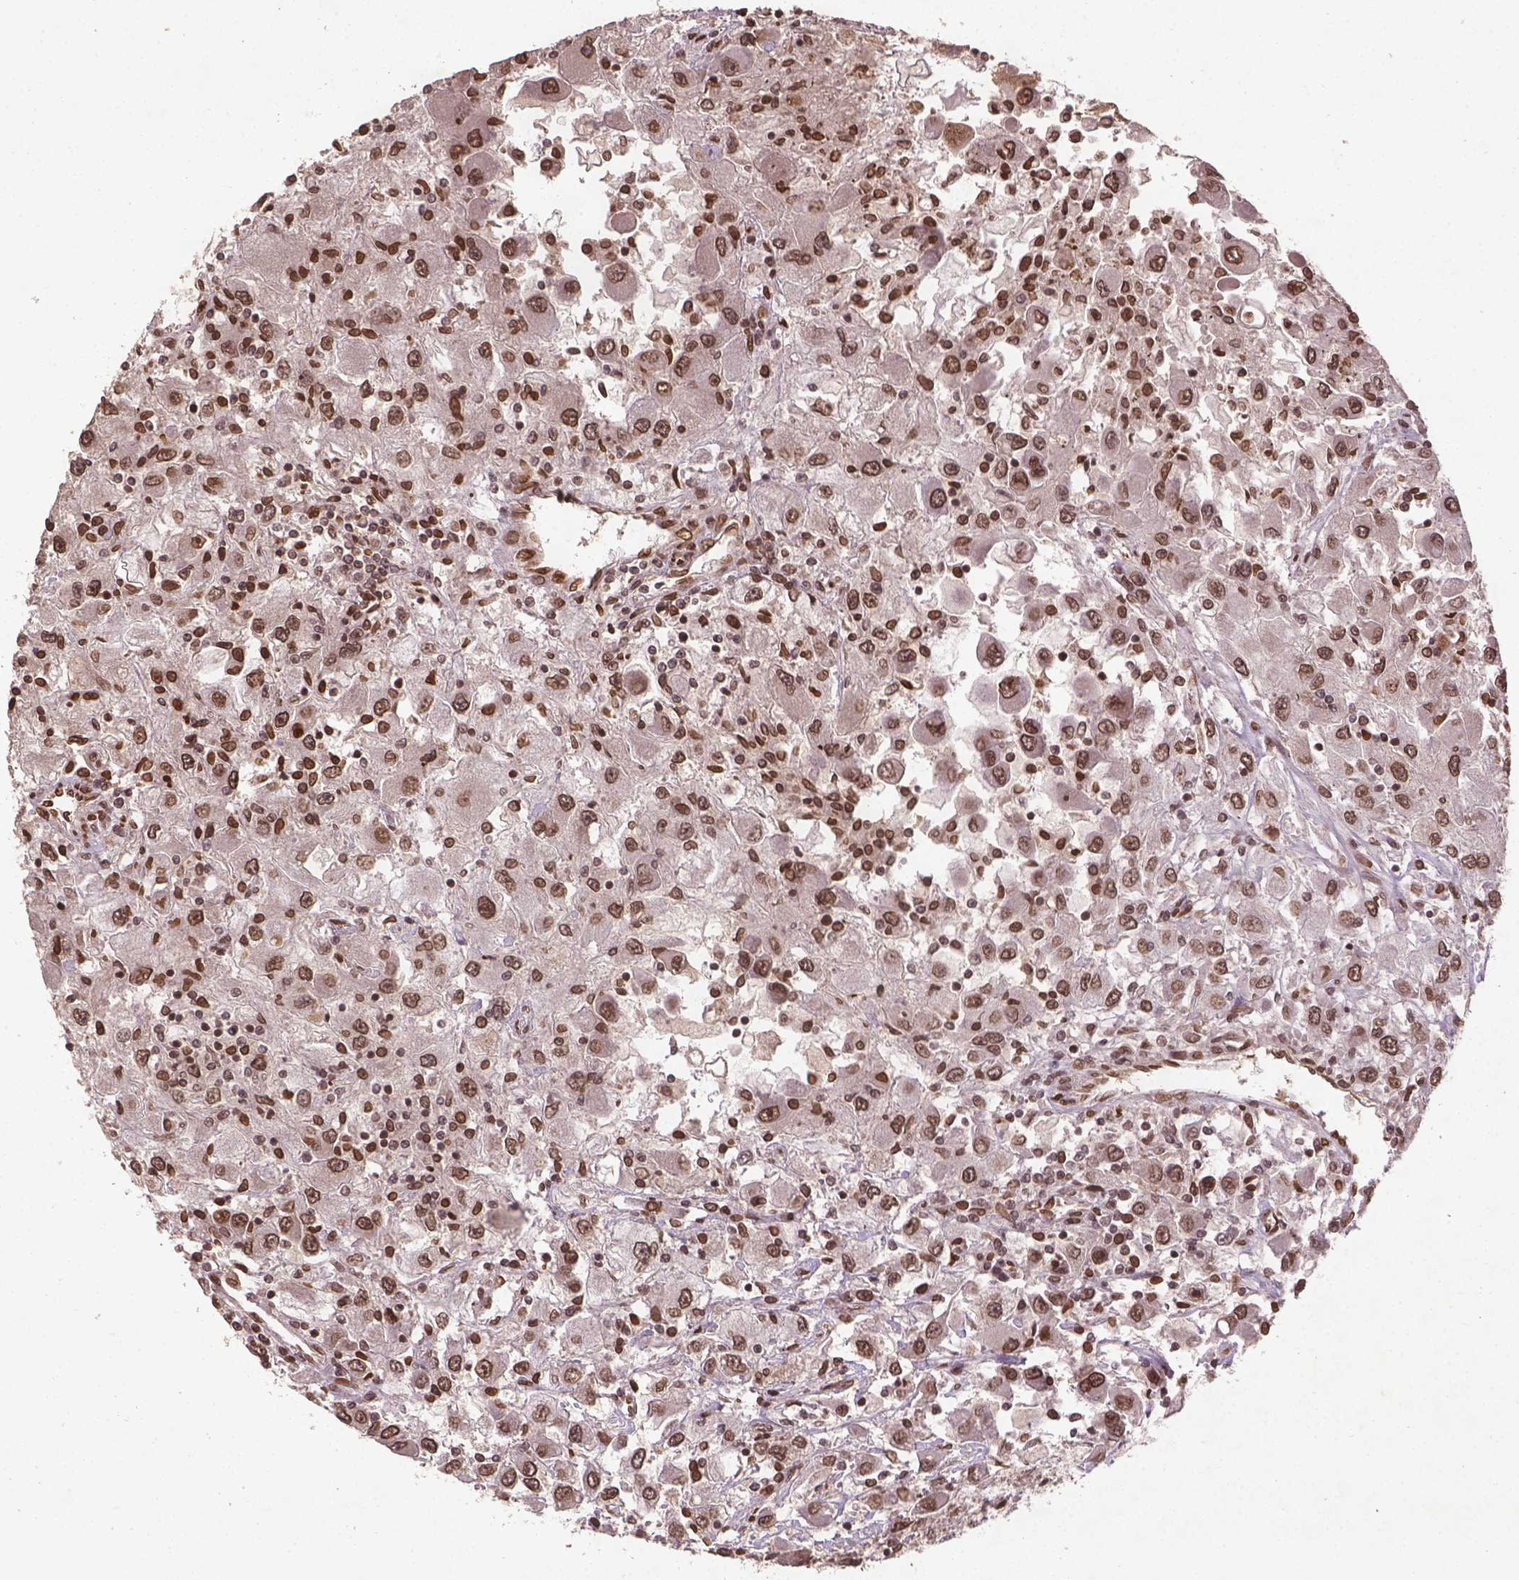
{"staining": {"intensity": "moderate", "quantity": ">75%", "location": "nuclear"}, "tissue": "renal cancer", "cell_type": "Tumor cells", "image_type": "cancer", "snomed": [{"axis": "morphology", "description": "Adenocarcinoma, NOS"}, {"axis": "topography", "description": "Kidney"}], "caption": "Moderate nuclear positivity is identified in about >75% of tumor cells in renal adenocarcinoma.", "gene": "BANF1", "patient": {"sex": "female", "age": 67}}